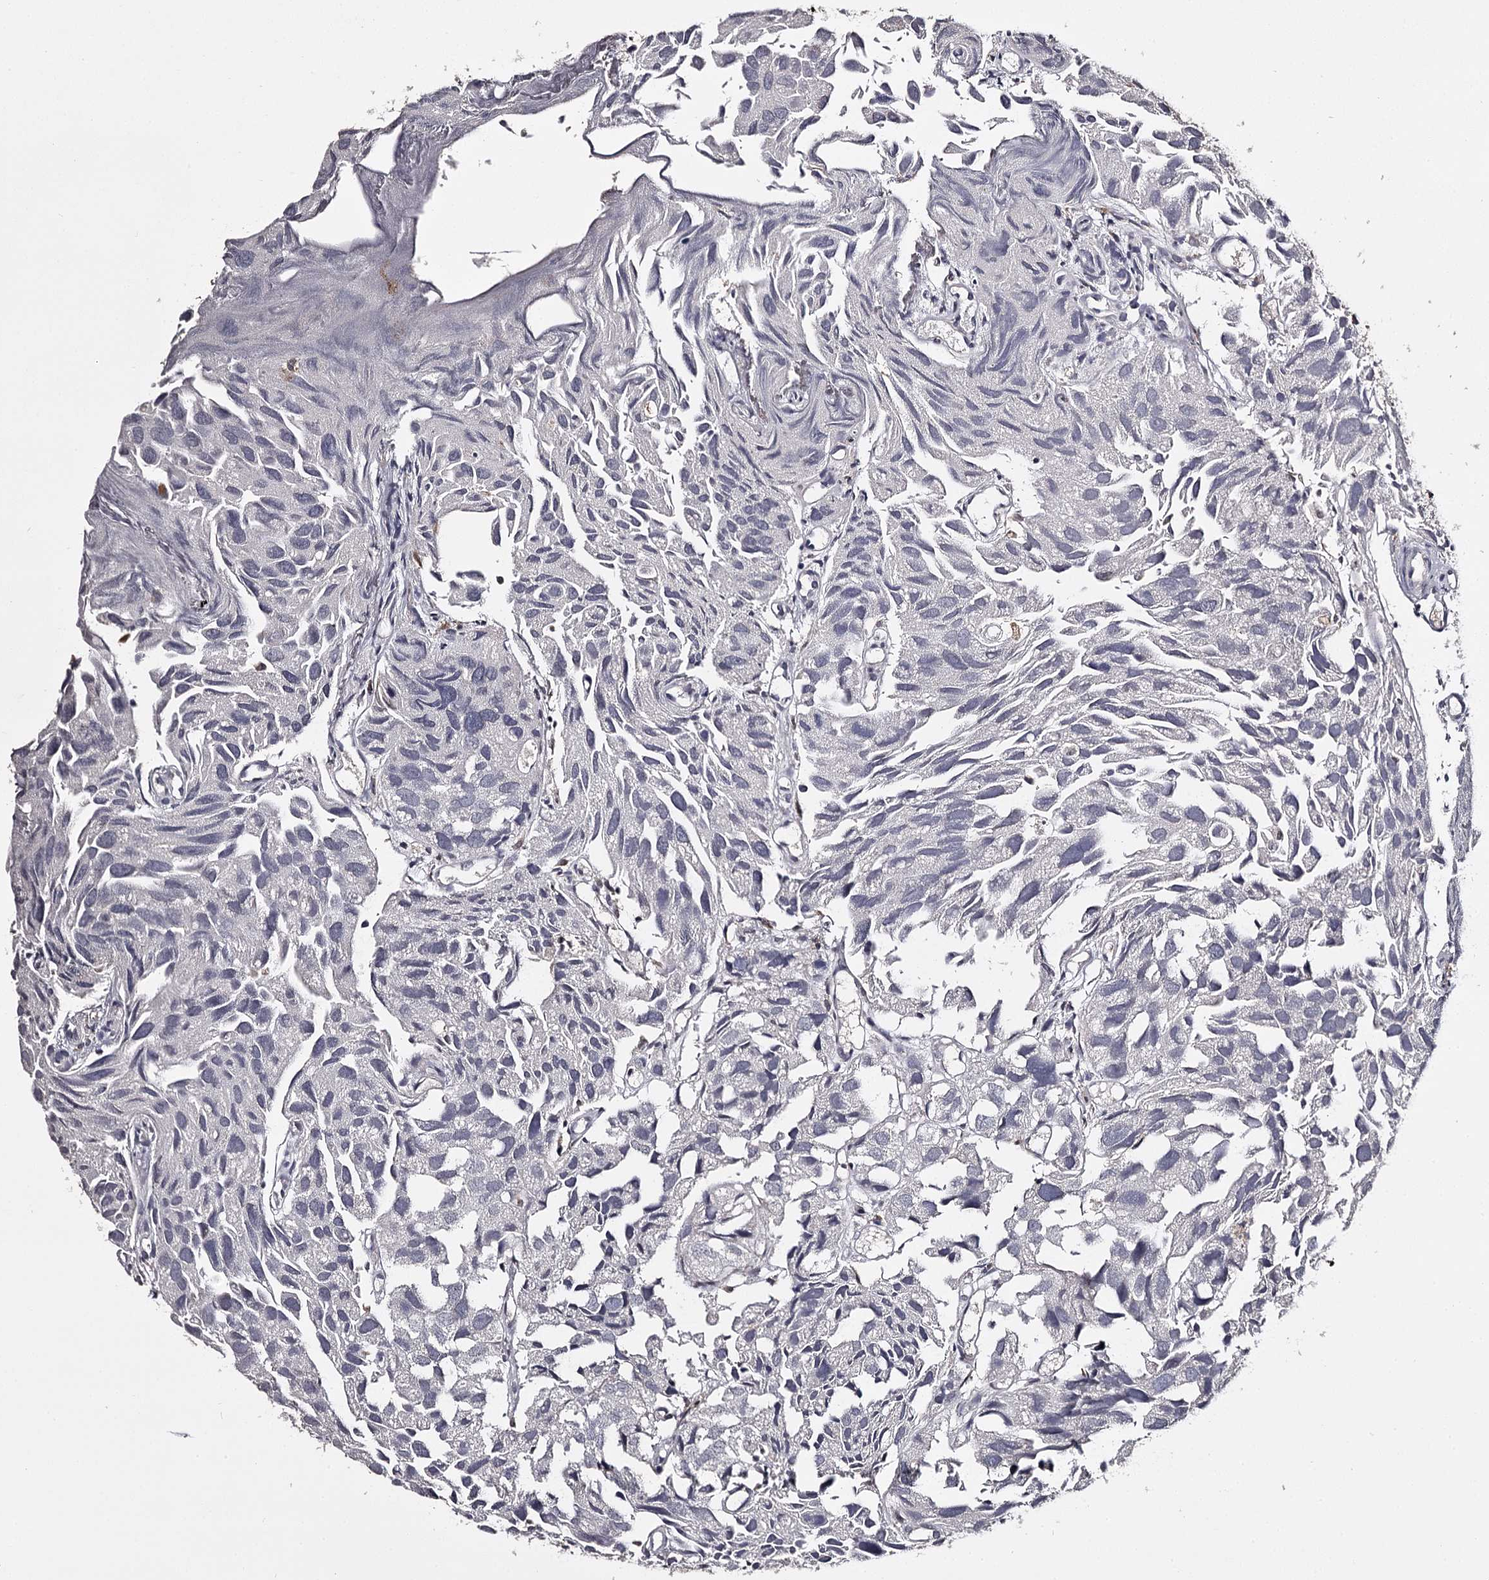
{"staining": {"intensity": "negative", "quantity": "none", "location": "none"}, "tissue": "urothelial cancer", "cell_type": "Tumor cells", "image_type": "cancer", "snomed": [{"axis": "morphology", "description": "Urothelial carcinoma, High grade"}, {"axis": "topography", "description": "Urinary bladder"}], "caption": "DAB (3,3'-diaminobenzidine) immunohistochemical staining of urothelial cancer demonstrates no significant staining in tumor cells.", "gene": "SLC32A1", "patient": {"sex": "female", "age": 75}}